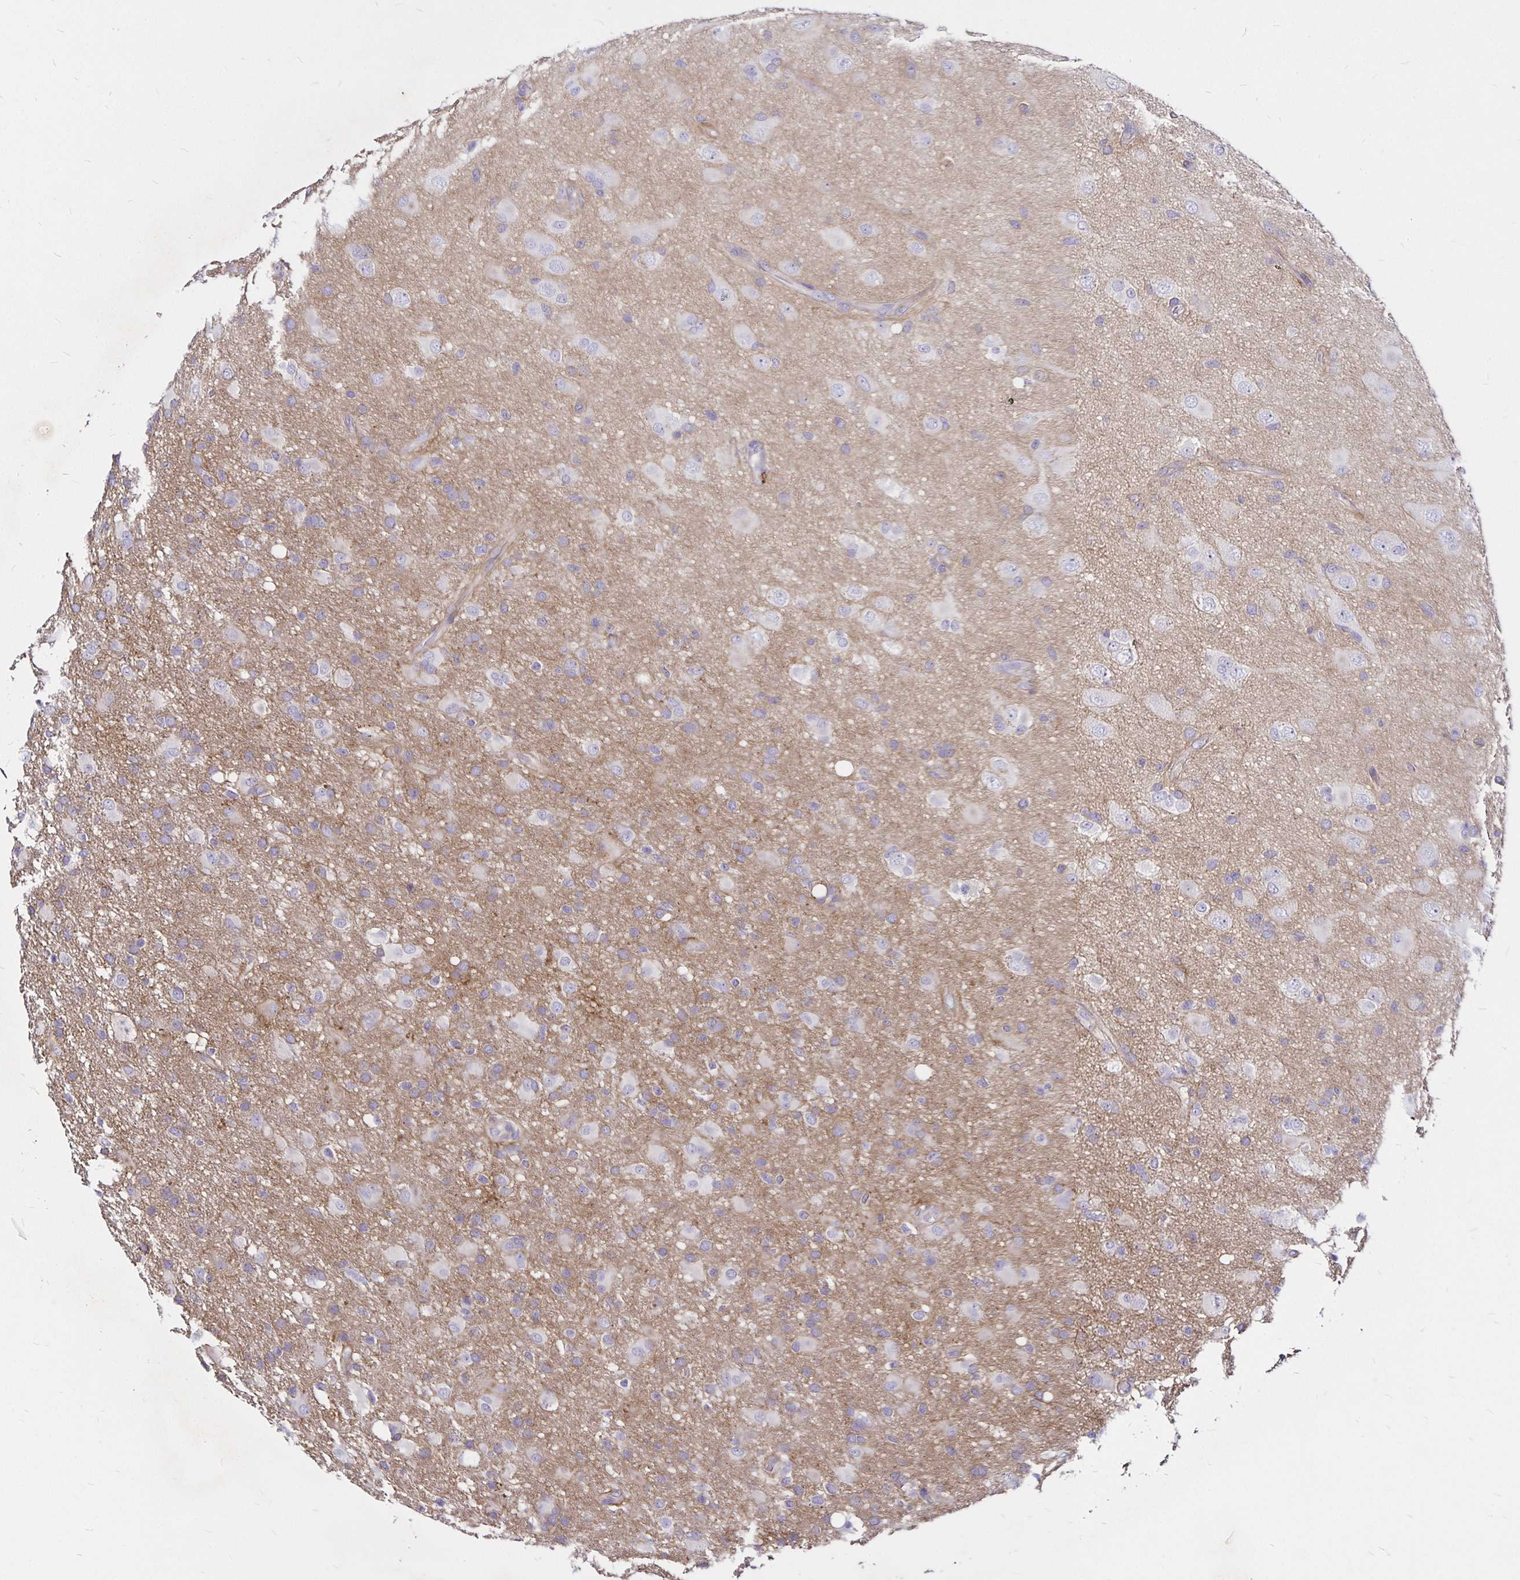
{"staining": {"intensity": "negative", "quantity": "none", "location": "none"}, "tissue": "glioma", "cell_type": "Tumor cells", "image_type": "cancer", "snomed": [{"axis": "morphology", "description": "Glioma, malignant, High grade"}, {"axis": "topography", "description": "Brain"}], "caption": "The image exhibits no staining of tumor cells in glioma. Brightfield microscopy of immunohistochemistry stained with DAB (brown) and hematoxylin (blue), captured at high magnification.", "gene": "GNG12", "patient": {"sex": "male", "age": 53}}